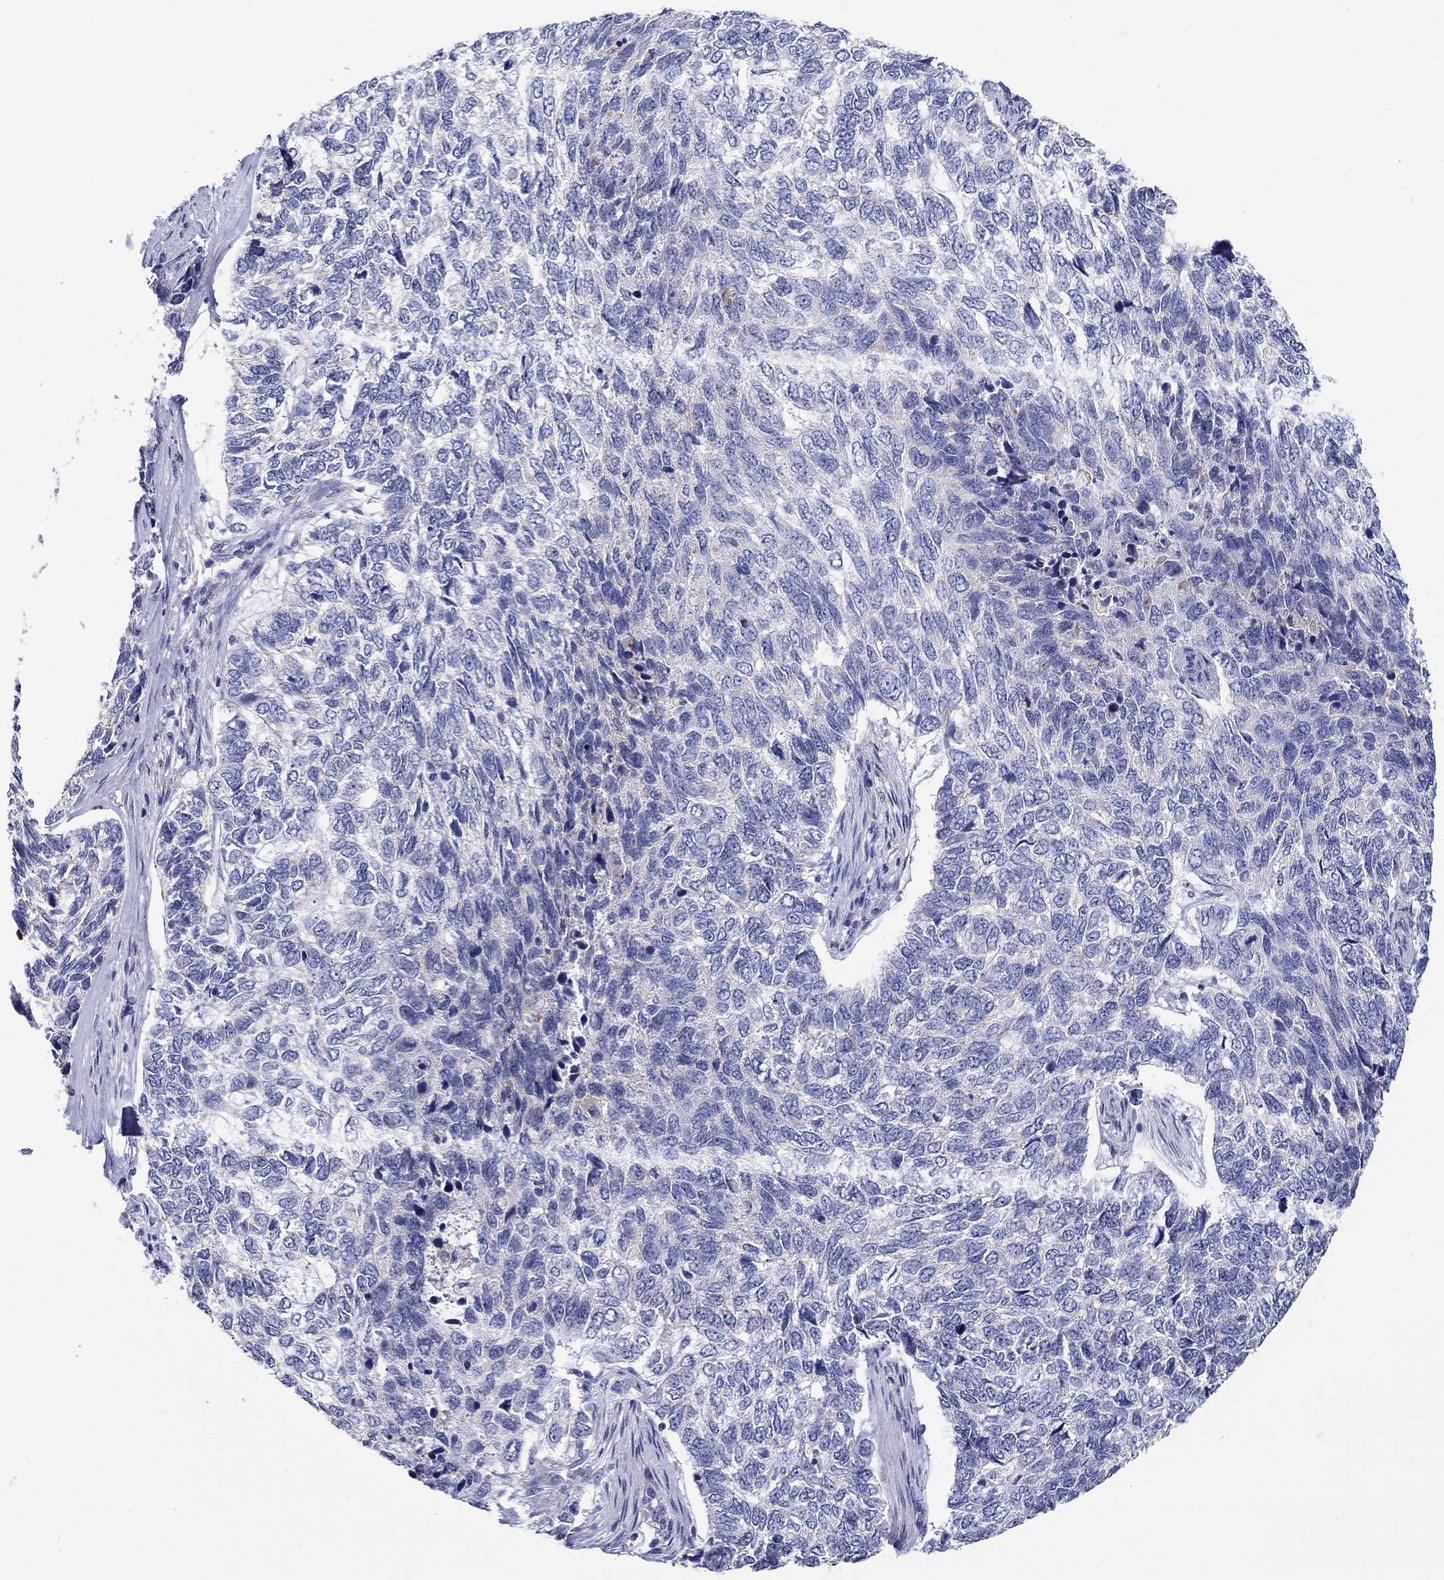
{"staining": {"intensity": "negative", "quantity": "none", "location": "none"}, "tissue": "skin cancer", "cell_type": "Tumor cells", "image_type": "cancer", "snomed": [{"axis": "morphology", "description": "Basal cell carcinoma"}, {"axis": "topography", "description": "Skin"}], "caption": "High magnification brightfield microscopy of skin cancer stained with DAB (3,3'-diaminobenzidine) (brown) and counterstained with hematoxylin (blue): tumor cells show no significant staining.", "gene": "QRFPR", "patient": {"sex": "female", "age": 65}}